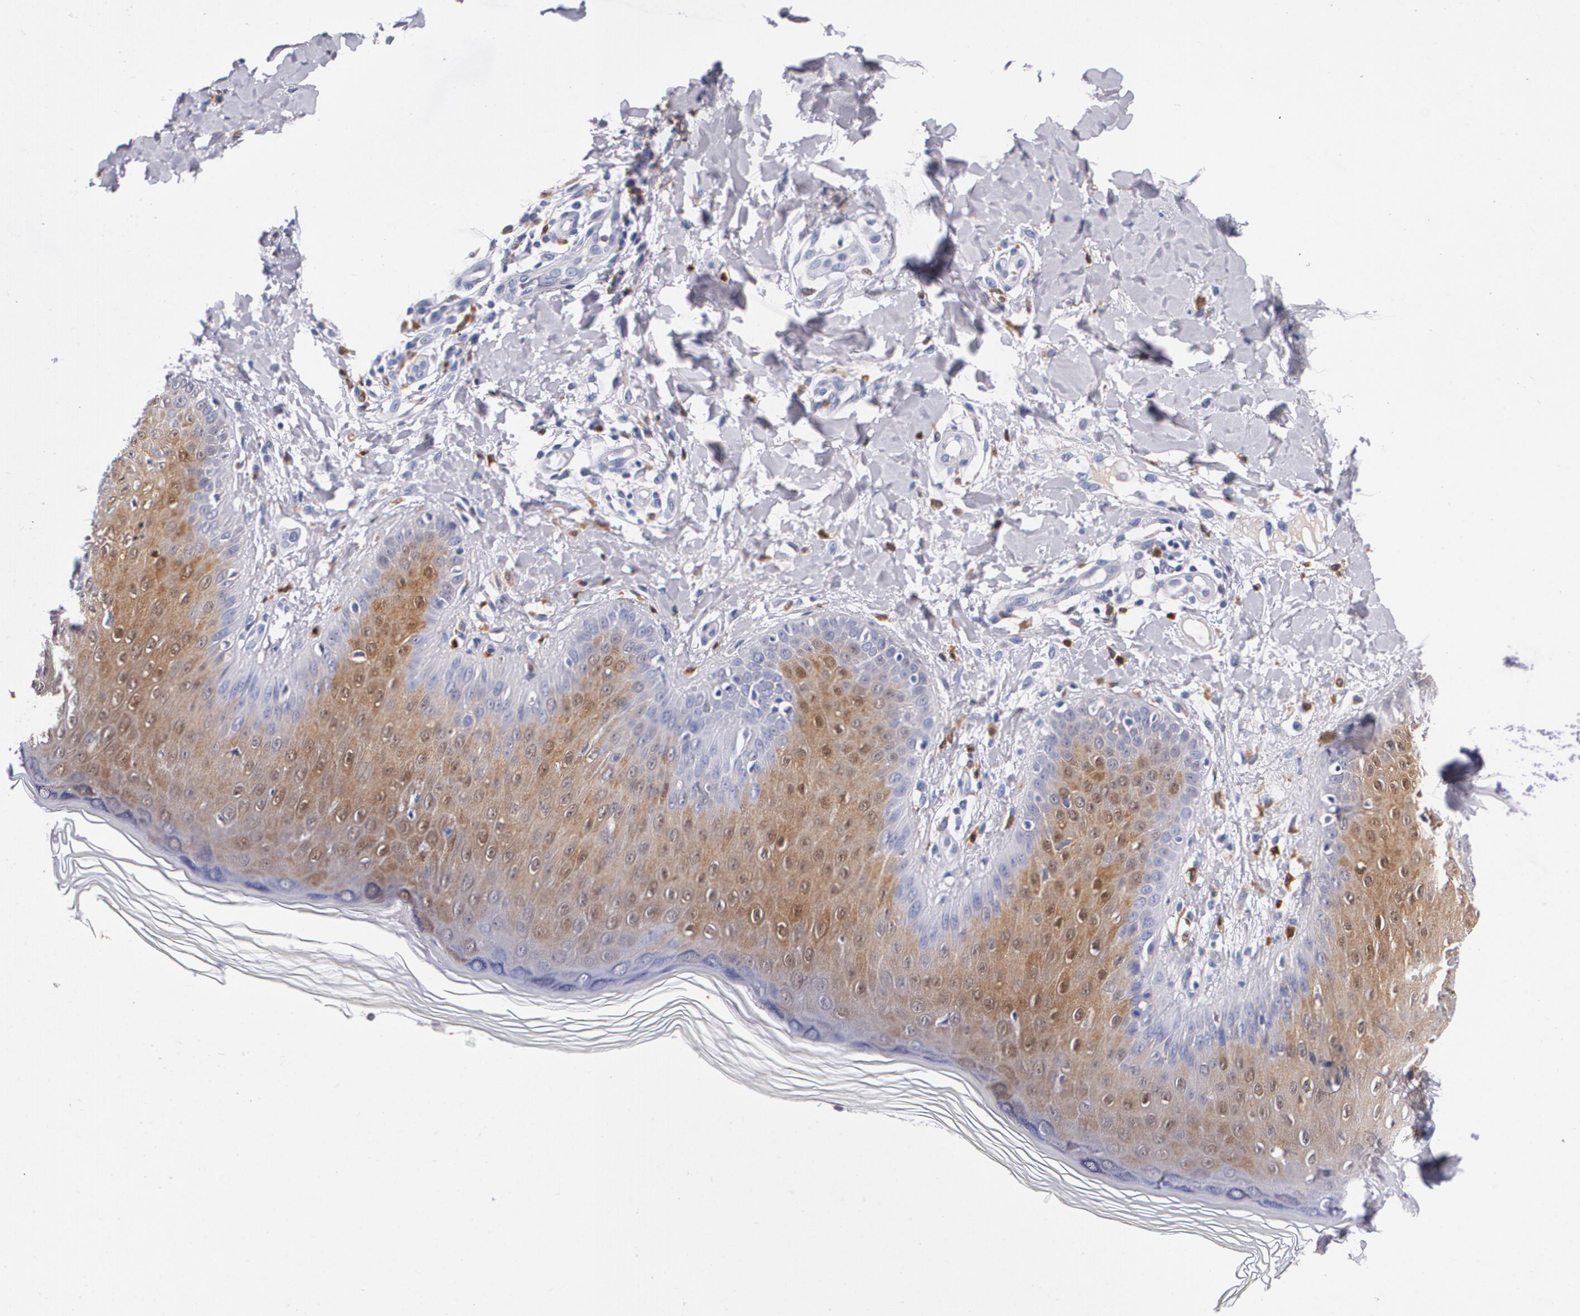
{"staining": {"intensity": "strong", "quantity": ">75%", "location": "cytoplasmic/membranous"}, "tissue": "skin", "cell_type": "Epidermal cells", "image_type": "normal", "snomed": [{"axis": "morphology", "description": "Normal tissue, NOS"}, {"axis": "morphology", "description": "Inflammation, NOS"}, {"axis": "topography", "description": "Soft tissue"}, {"axis": "topography", "description": "Anal"}], "caption": "Immunohistochemical staining of benign skin demonstrates strong cytoplasmic/membranous protein positivity in approximately >75% of epidermal cells.", "gene": "S100A8", "patient": {"sex": "female", "age": 15}}